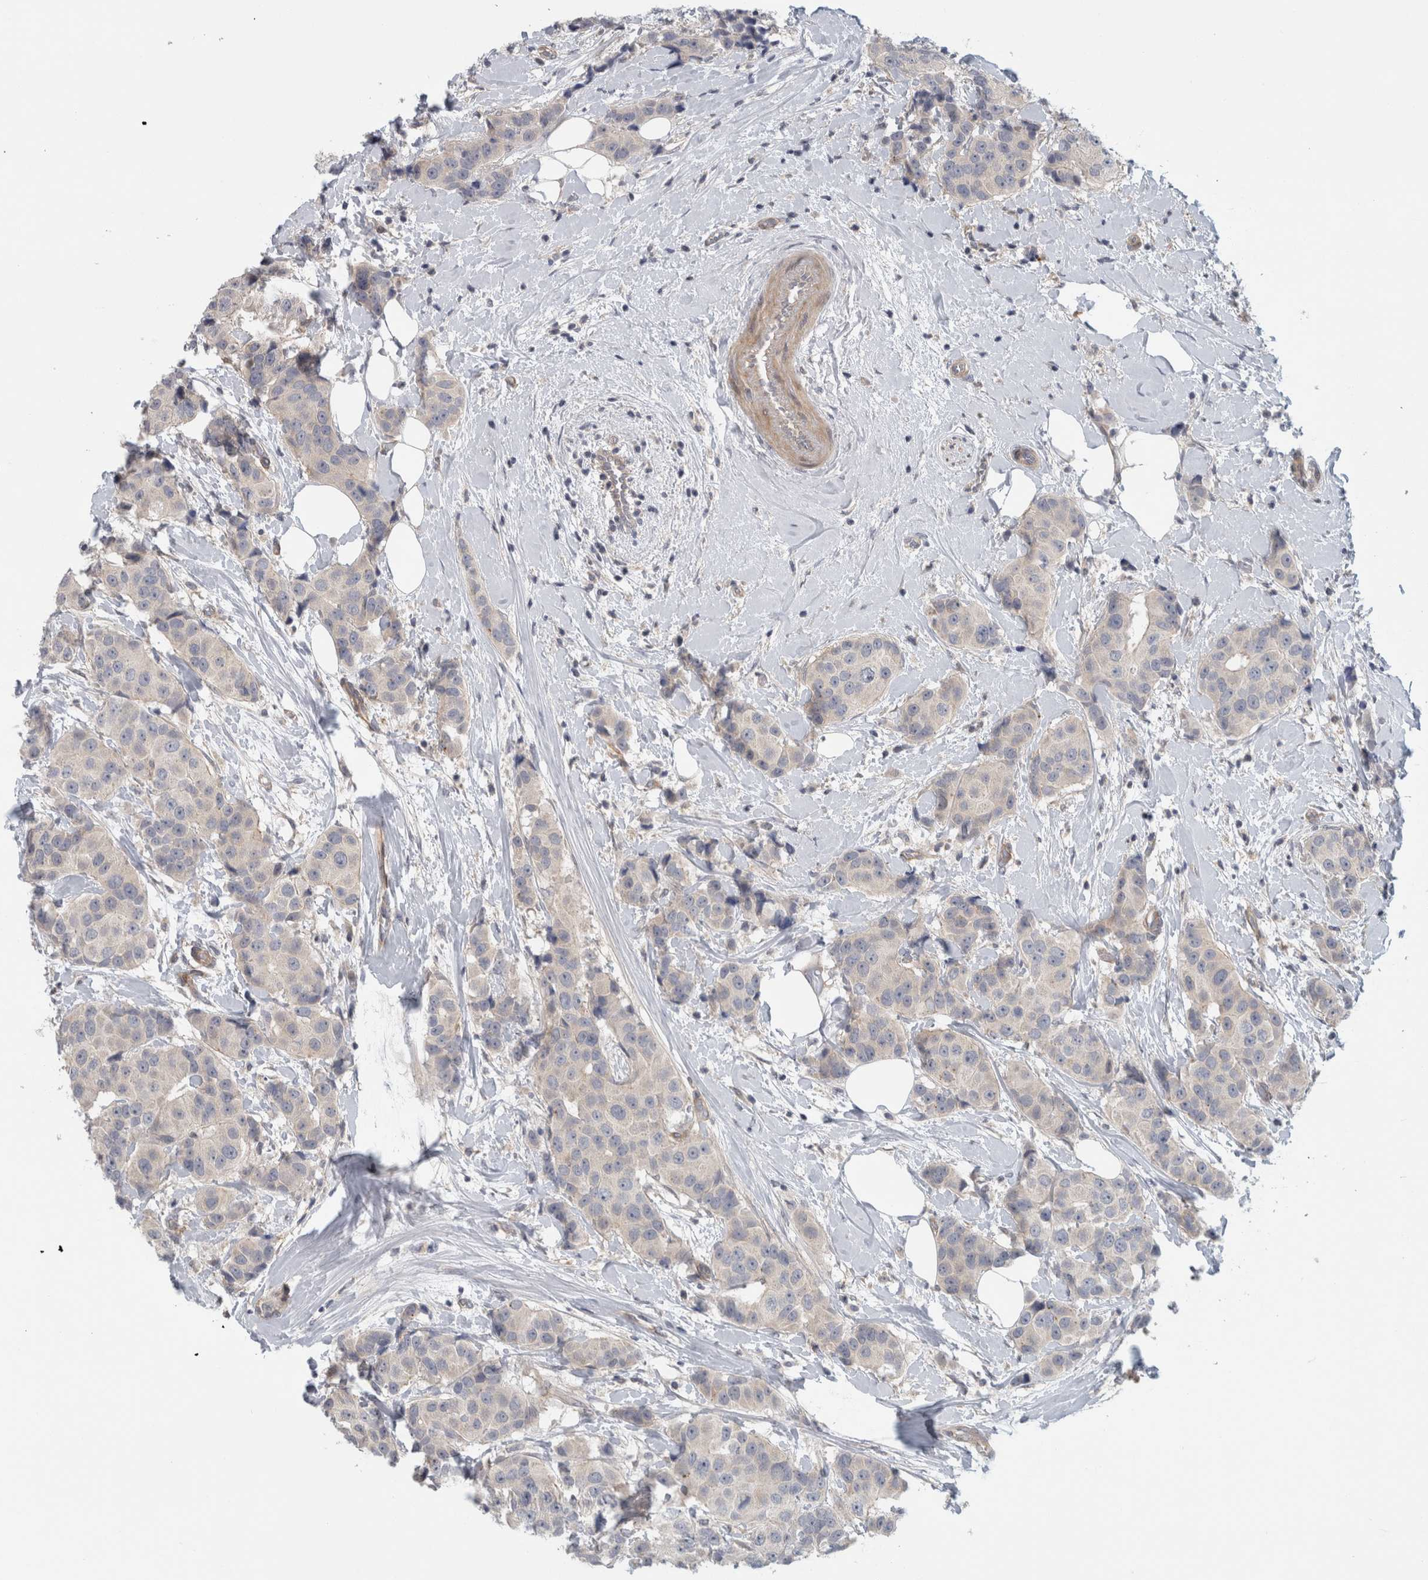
{"staining": {"intensity": "weak", "quantity": "<25%", "location": "cytoplasmic/membranous"}, "tissue": "breast cancer", "cell_type": "Tumor cells", "image_type": "cancer", "snomed": [{"axis": "morphology", "description": "Normal tissue, NOS"}, {"axis": "morphology", "description": "Duct carcinoma"}, {"axis": "topography", "description": "Breast"}], "caption": "Protein analysis of breast intraductal carcinoma reveals no significant staining in tumor cells.", "gene": "ZNF804B", "patient": {"sex": "female", "age": 39}}